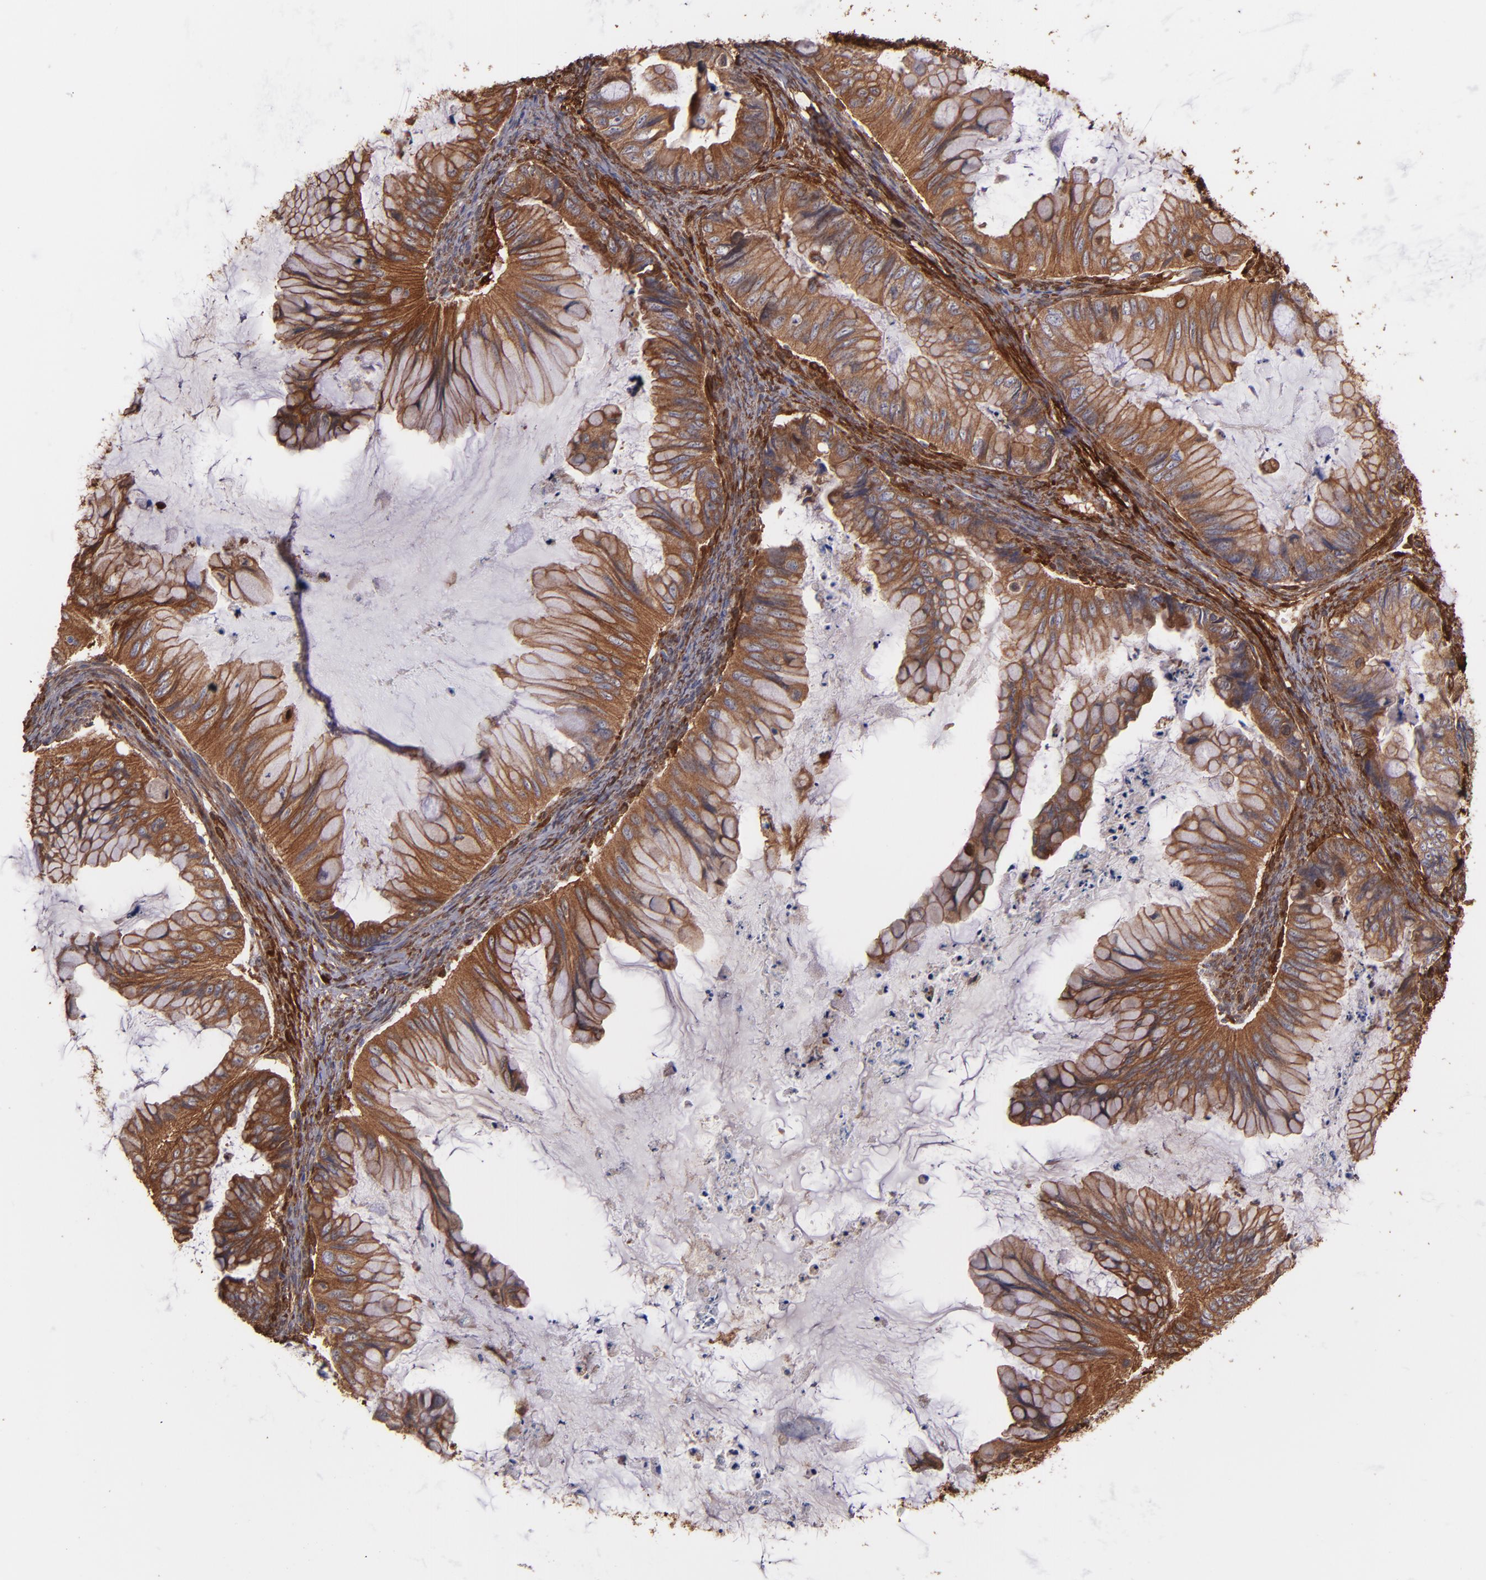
{"staining": {"intensity": "moderate", "quantity": ">75%", "location": "cytoplasmic/membranous"}, "tissue": "ovarian cancer", "cell_type": "Tumor cells", "image_type": "cancer", "snomed": [{"axis": "morphology", "description": "Cystadenocarcinoma, mucinous, NOS"}, {"axis": "topography", "description": "Ovary"}], "caption": "High-magnification brightfield microscopy of mucinous cystadenocarcinoma (ovarian) stained with DAB (3,3'-diaminobenzidine) (brown) and counterstained with hematoxylin (blue). tumor cells exhibit moderate cytoplasmic/membranous expression is present in about>75% of cells. (DAB (3,3'-diaminobenzidine) IHC, brown staining for protein, blue staining for nuclei).", "gene": "VCL", "patient": {"sex": "female", "age": 36}}